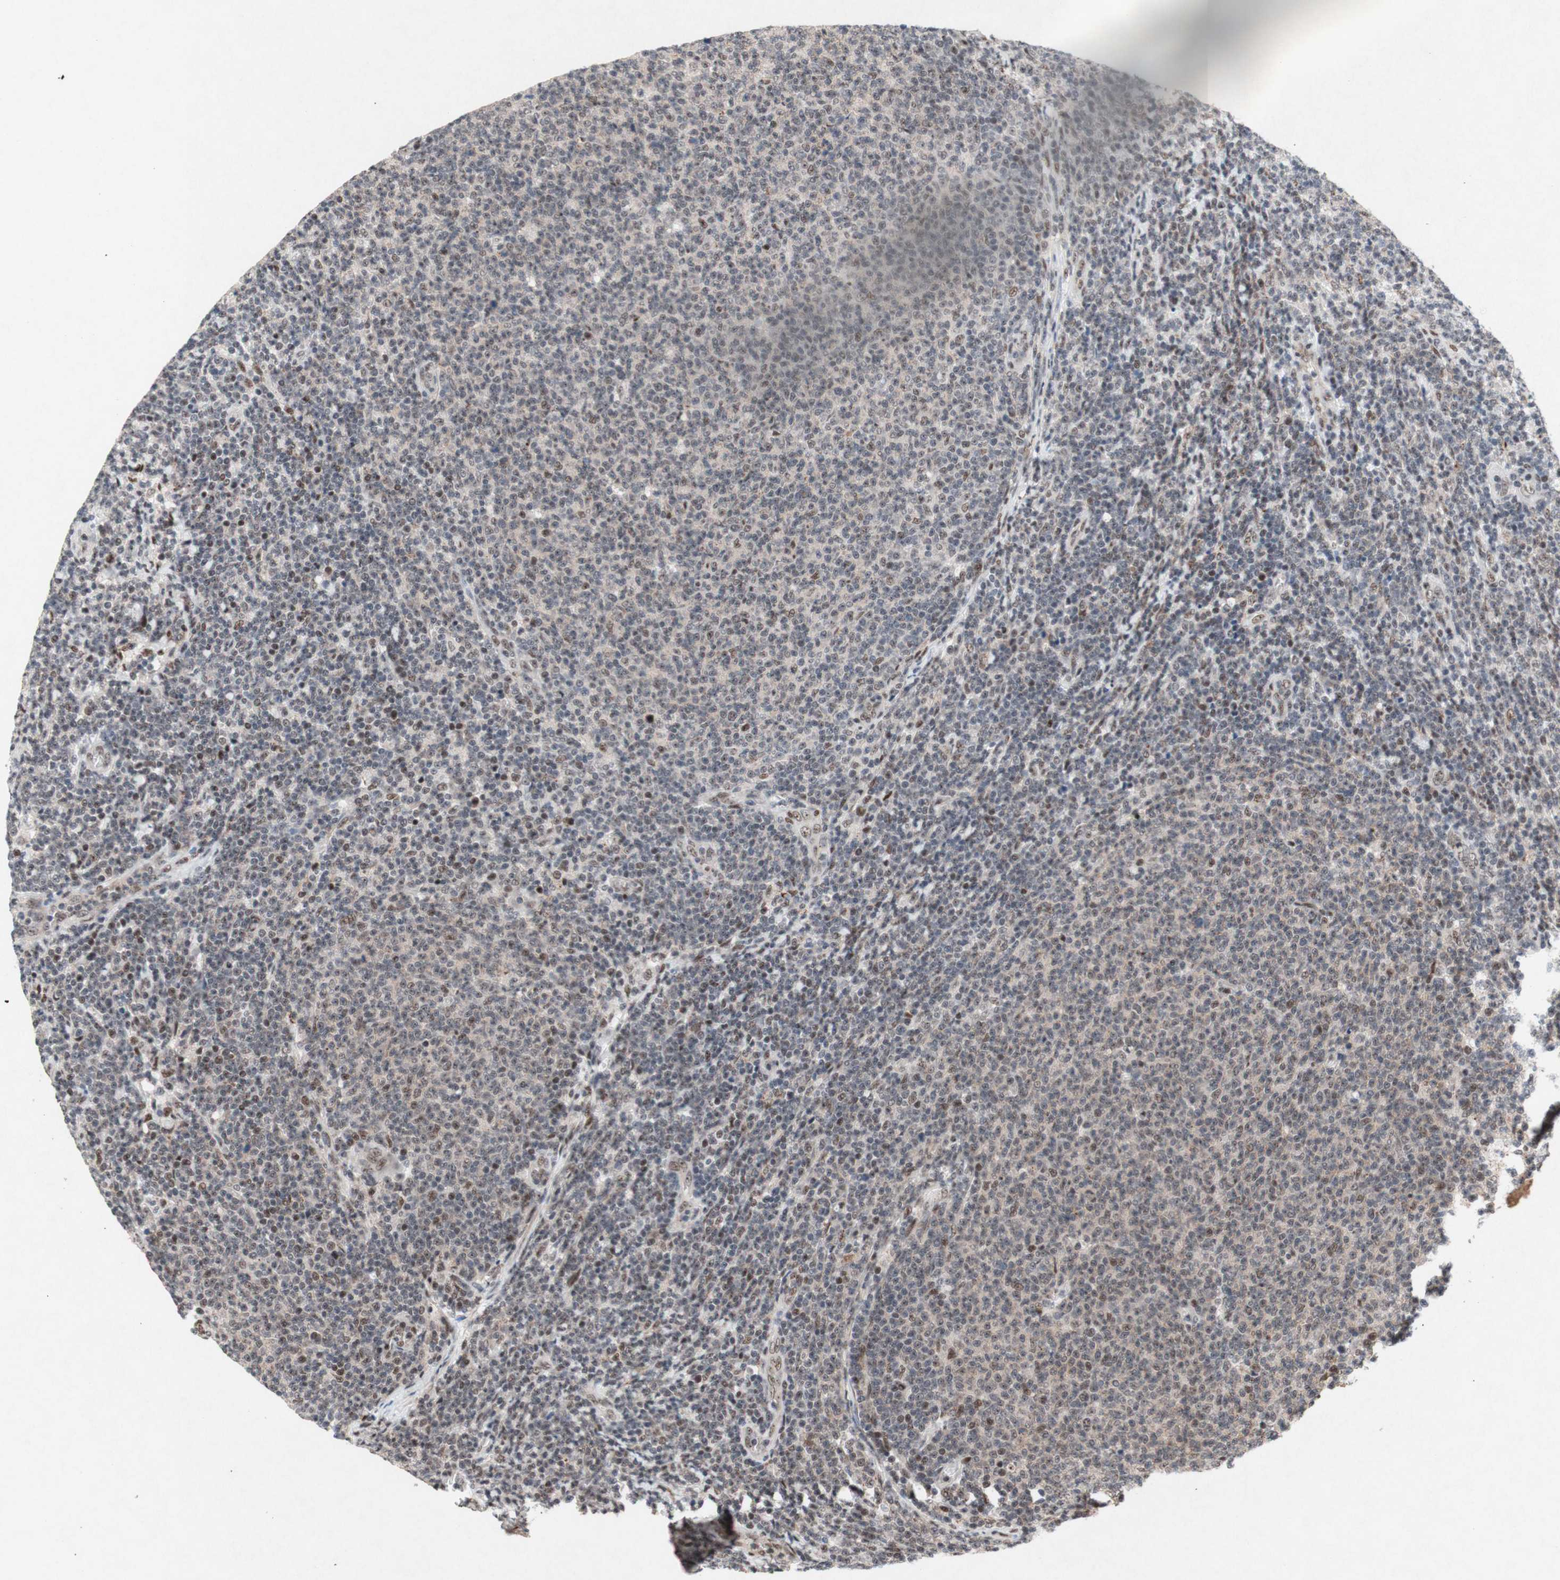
{"staining": {"intensity": "weak", "quantity": "<25%", "location": "nuclear"}, "tissue": "lymphoma", "cell_type": "Tumor cells", "image_type": "cancer", "snomed": [{"axis": "morphology", "description": "Malignant lymphoma, non-Hodgkin's type, Low grade"}, {"axis": "topography", "description": "Lymph node"}], "caption": "Immunohistochemistry of human malignant lymphoma, non-Hodgkin's type (low-grade) shows no staining in tumor cells.", "gene": "TLE1", "patient": {"sex": "male", "age": 66}}